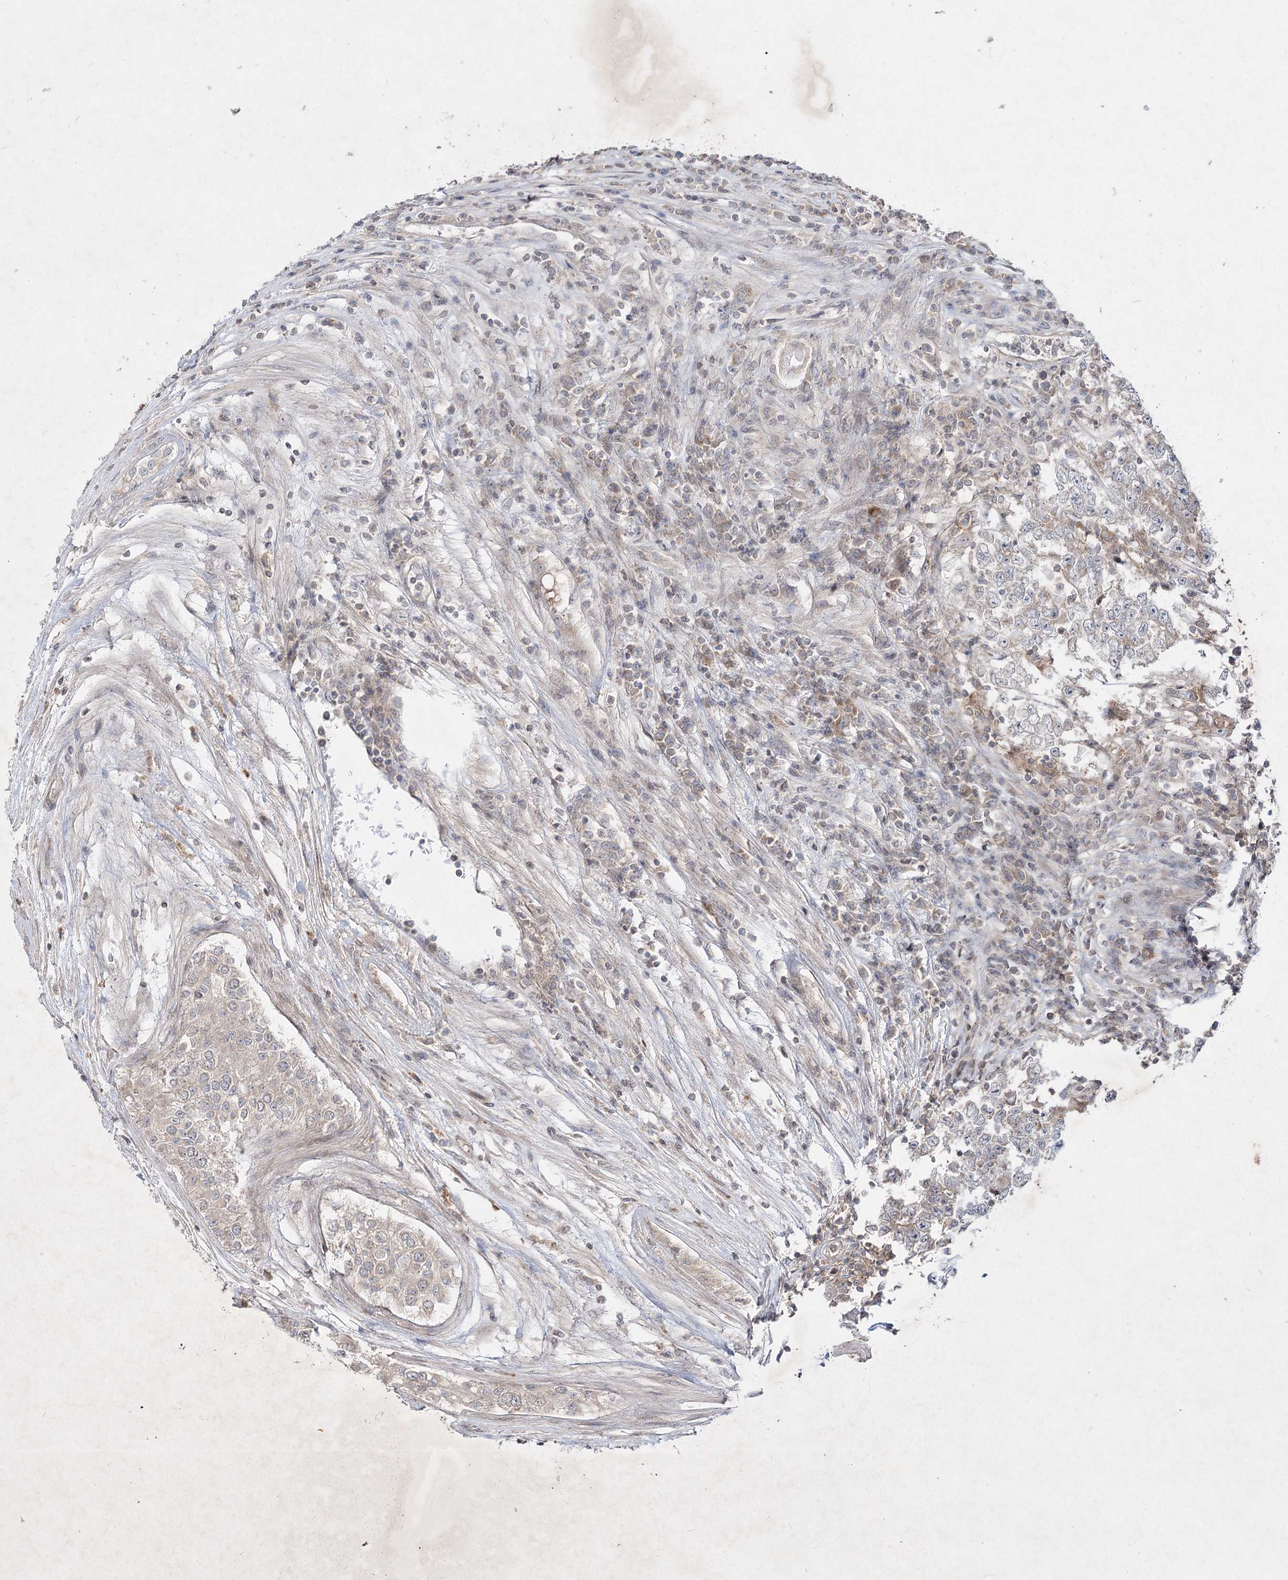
{"staining": {"intensity": "weak", "quantity": "<25%", "location": "cytoplasmic/membranous"}, "tissue": "testis cancer", "cell_type": "Tumor cells", "image_type": "cancer", "snomed": [{"axis": "morphology", "description": "Carcinoma, Embryonal, NOS"}, {"axis": "topography", "description": "Testis"}], "caption": "Tumor cells are negative for protein expression in human embryonal carcinoma (testis). The staining was performed using DAB (3,3'-diaminobenzidine) to visualize the protein expression in brown, while the nuclei were stained in blue with hematoxylin (Magnification: 20x).", "gene": "CIB2", "patient": {"sex": "male", "age": 25}}